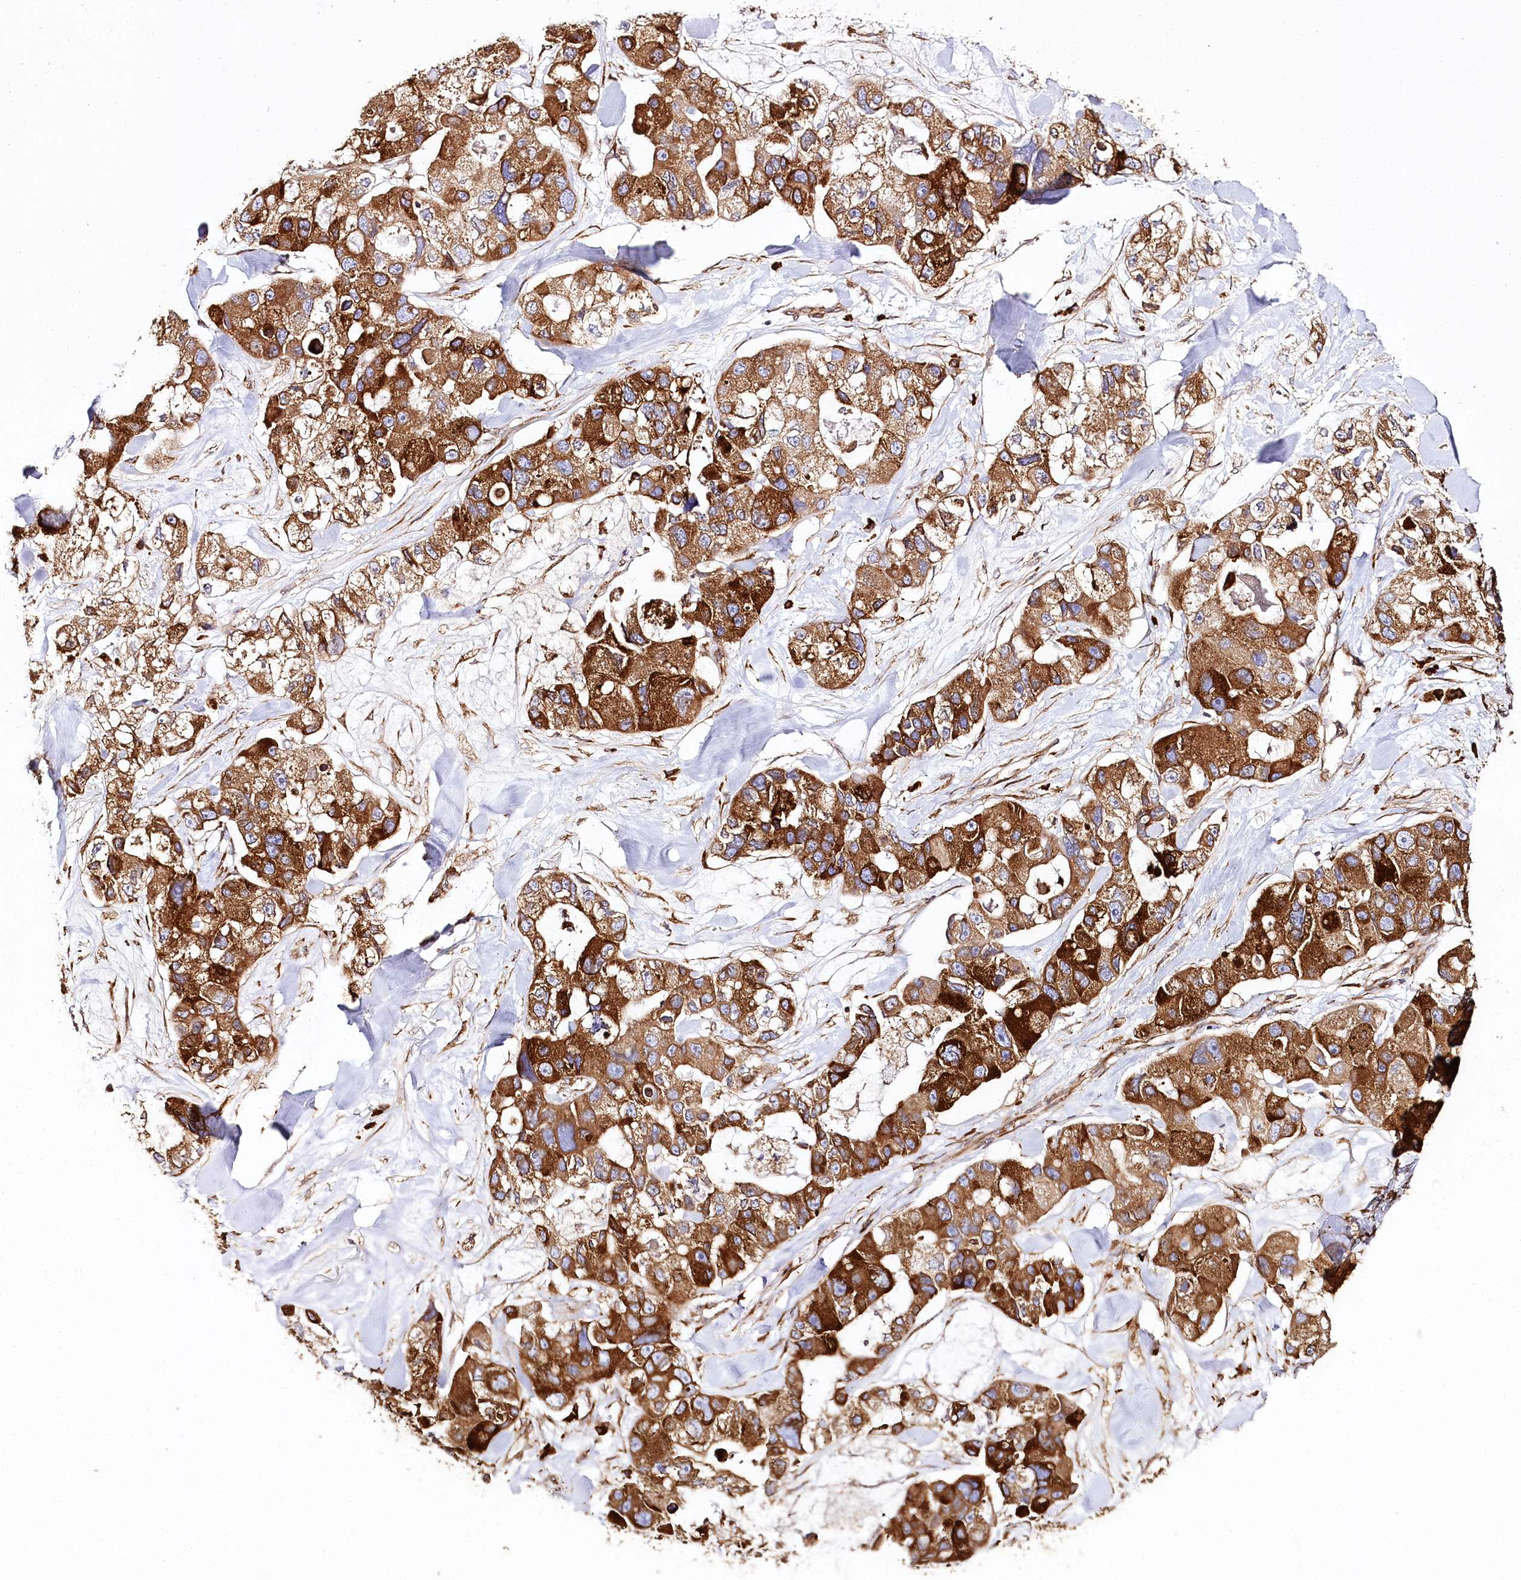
{"staining": {"intensity": "strong", "quantity": ">75%", "location": "cytoplasmic/membranous"}, "tissue": "lung cancer", "cell_type": "Tumor cells", "image_type": "cancer", "snomed": [{"axis": "morphology", "description": "Adenocarcinoma, NOS"}, {"axis": "topography", "description": "Lung"}], "caption": "Lung cancer stained with a brown dye shows strong cytoplasmic/membranous positive staining in about >75% of tumor cells.", "gene": "CNPY2", "patient": {"sex": "female", "age": 54}}